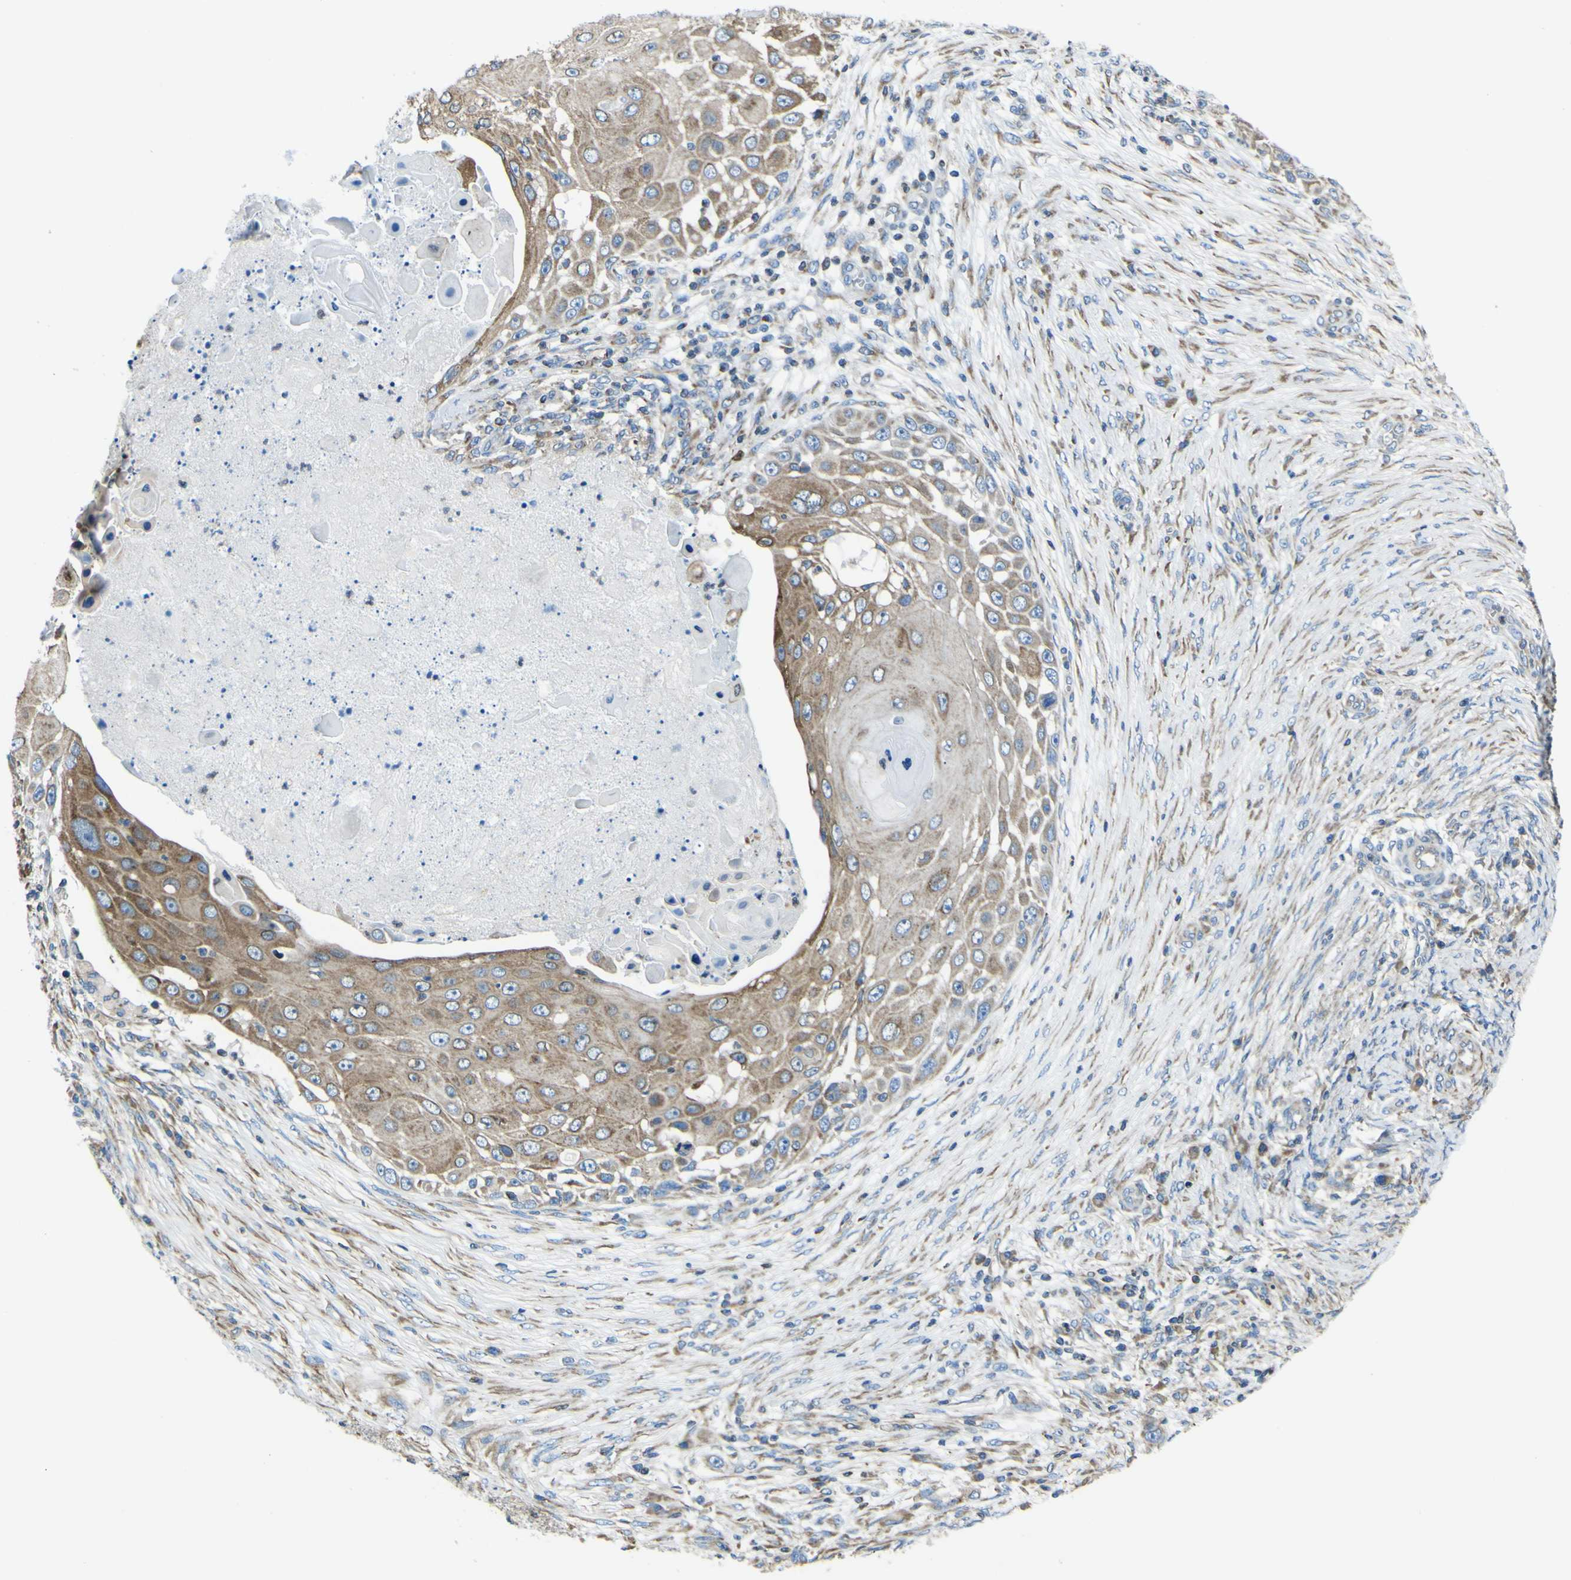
{"staining": {"intensity": "weak", "quantity": ">75%", "location": "cytoplasmic/membranous"}, "tissue": "skin cancer", "cell_type": "Tumor cells", "image_type": "cancer", "snomed": [{"axis": "morphology", "description": "Squamous cell carcinoma, NOS"}, {"axis": "topography", "description": "Skin"}], "caption": "Protein analysis of skin cancer (squamous cell carcinoma) tissue reveals weak cytoplasmic/membranous positivity in about >75% of tumor cells.", "gene": "STIM1", "patient": {"sex": "female", "age": 44}}